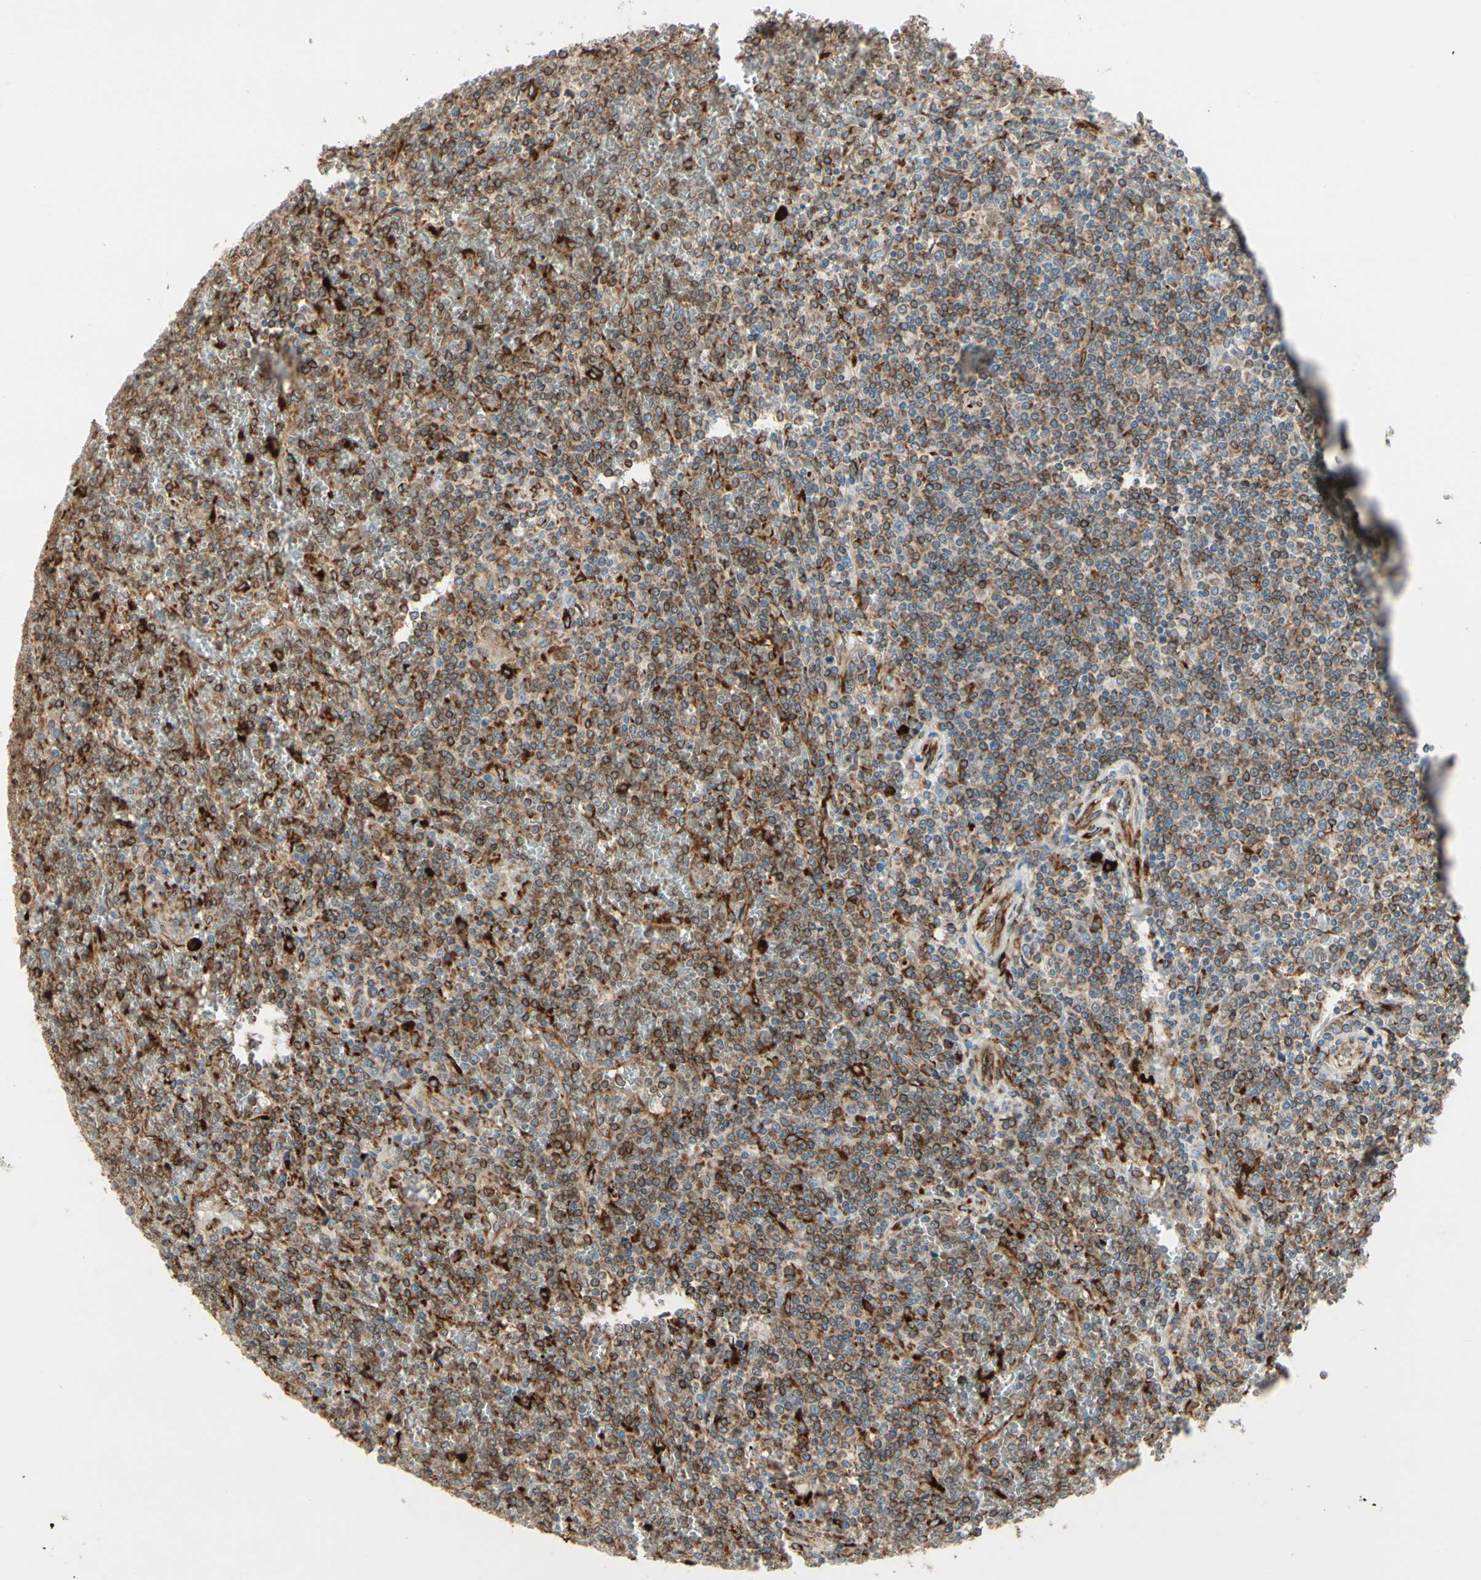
{"staining": {"intensity": "moderate", "quantity": ">75%", "location": "cytoplasmic/membranous"}, "tissue": "lymphoma", "cell_type": "Tumor cells", "image_type": "cancer", "snomed": [{"axis": "morphology", "description": "Malignant lymphoma, non-Hodgkin's type, Low grade"}, {"axis": "topography", "description": "Spleen"}], "caption": "Immunohistochemical staining of human low-grade malignant lymphoma, non-Hodgkin's type shows medium levels of moderate cytoplasmic/membranous protein expression in about >75% of tumor cells.", "gene": "RRBP1", "patient": {"sex": "female", "age": 19}}